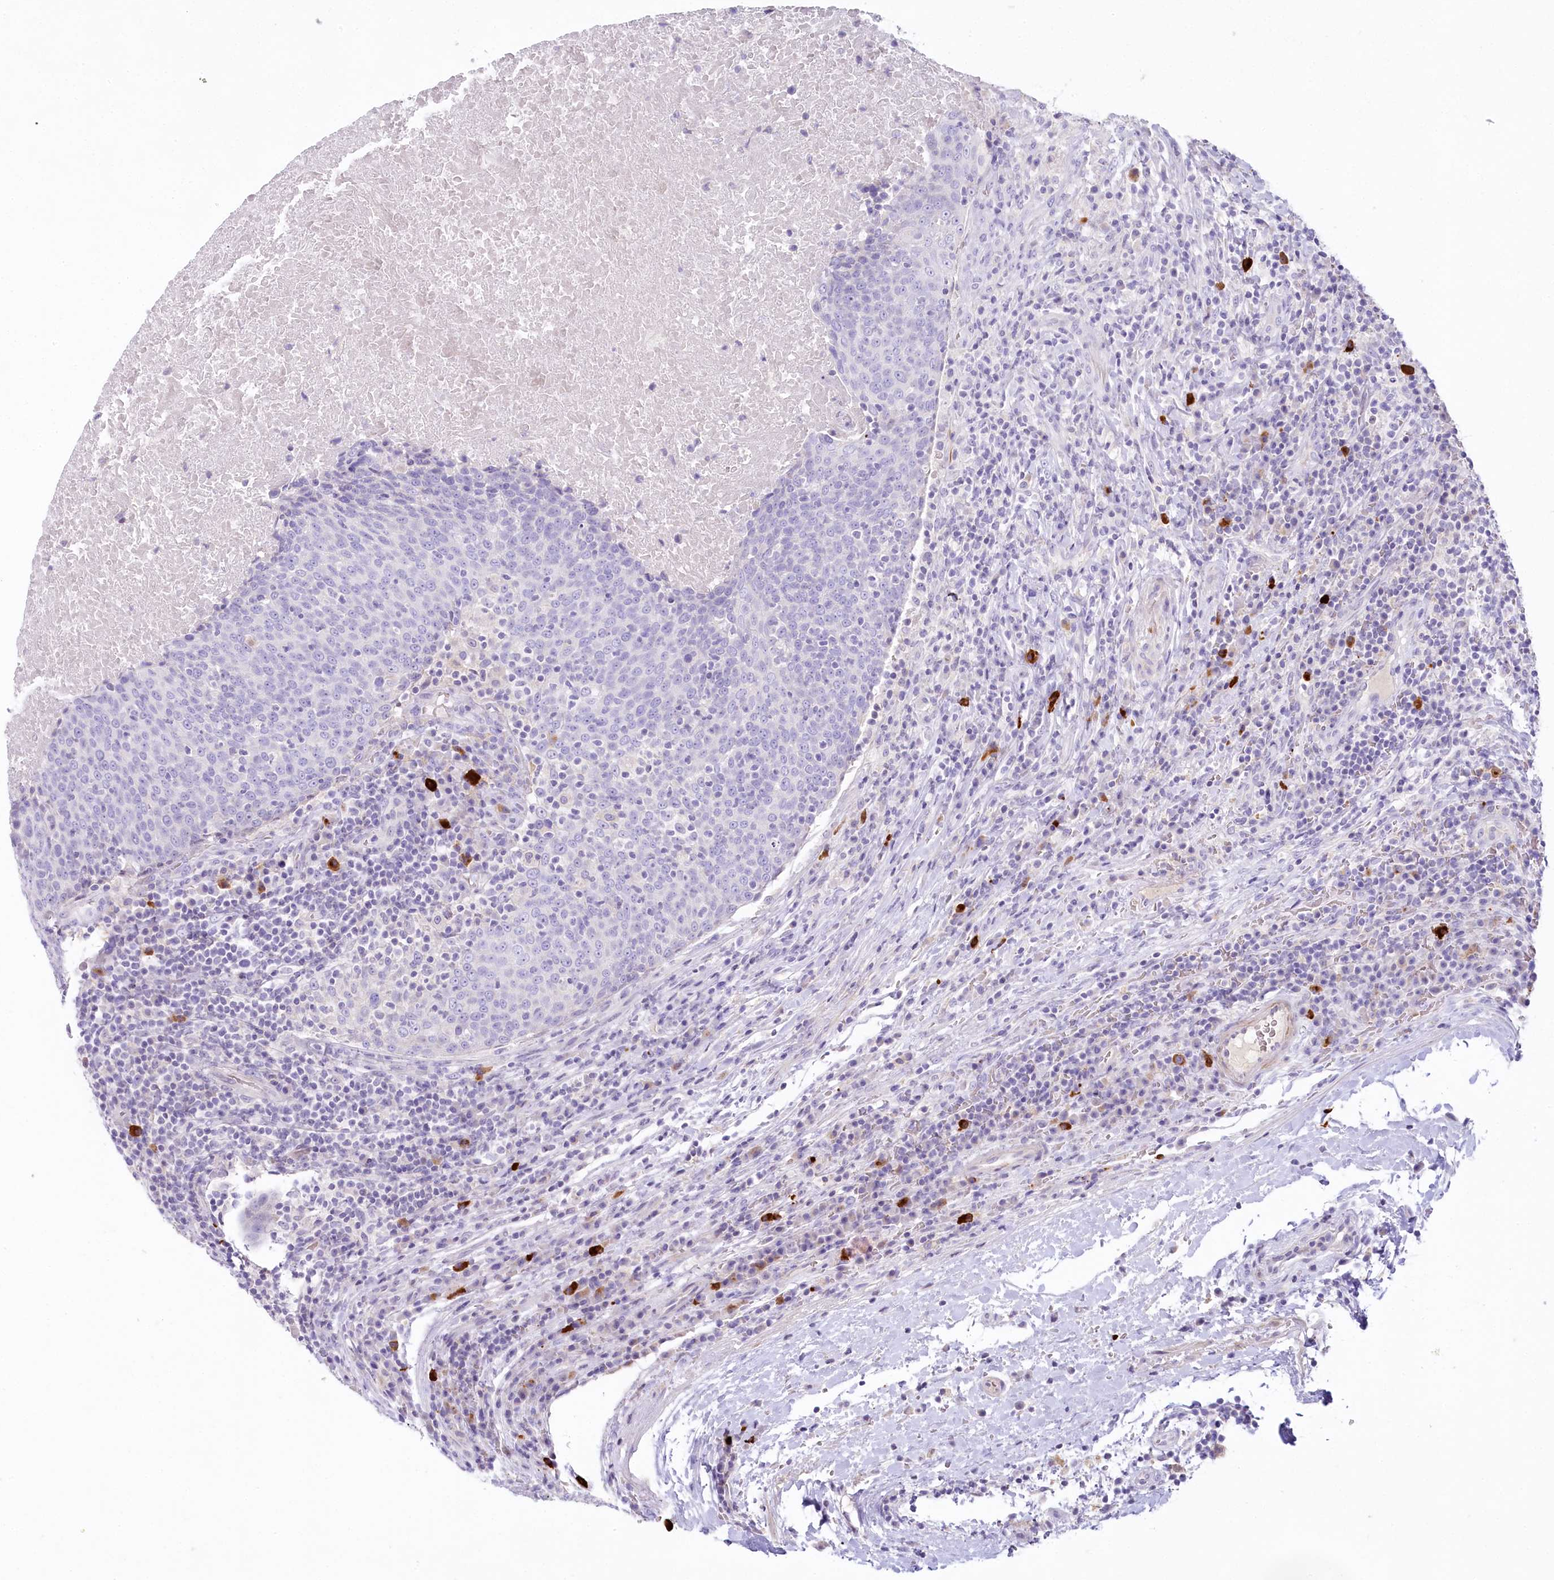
{"staining": {"intensity": "negative", "quantity": "none", "location": "none"}, "tissue": "head and neck cancer", "cell_type": "Tumor cells", "image_type": "cancer", "snomed": [{"axis": "morphology", "description": "Squamous cell carcinoma, NOS"}, {"axis": "morphology", "description": "Squamous cell carcinoma, metastatic, NOS"}, {"axis": "topography", "description": "Lymph node"}, {"axis": "topography", "description": "Head-Neck"}], "caption": "Head and neck cancer (squamous cell carcinoma) was stained to show a protein in brown. There is no significant positivity in tumor cells.", "gene": "MYOZ1", "patient": {"sex": "male", "age": 62}}